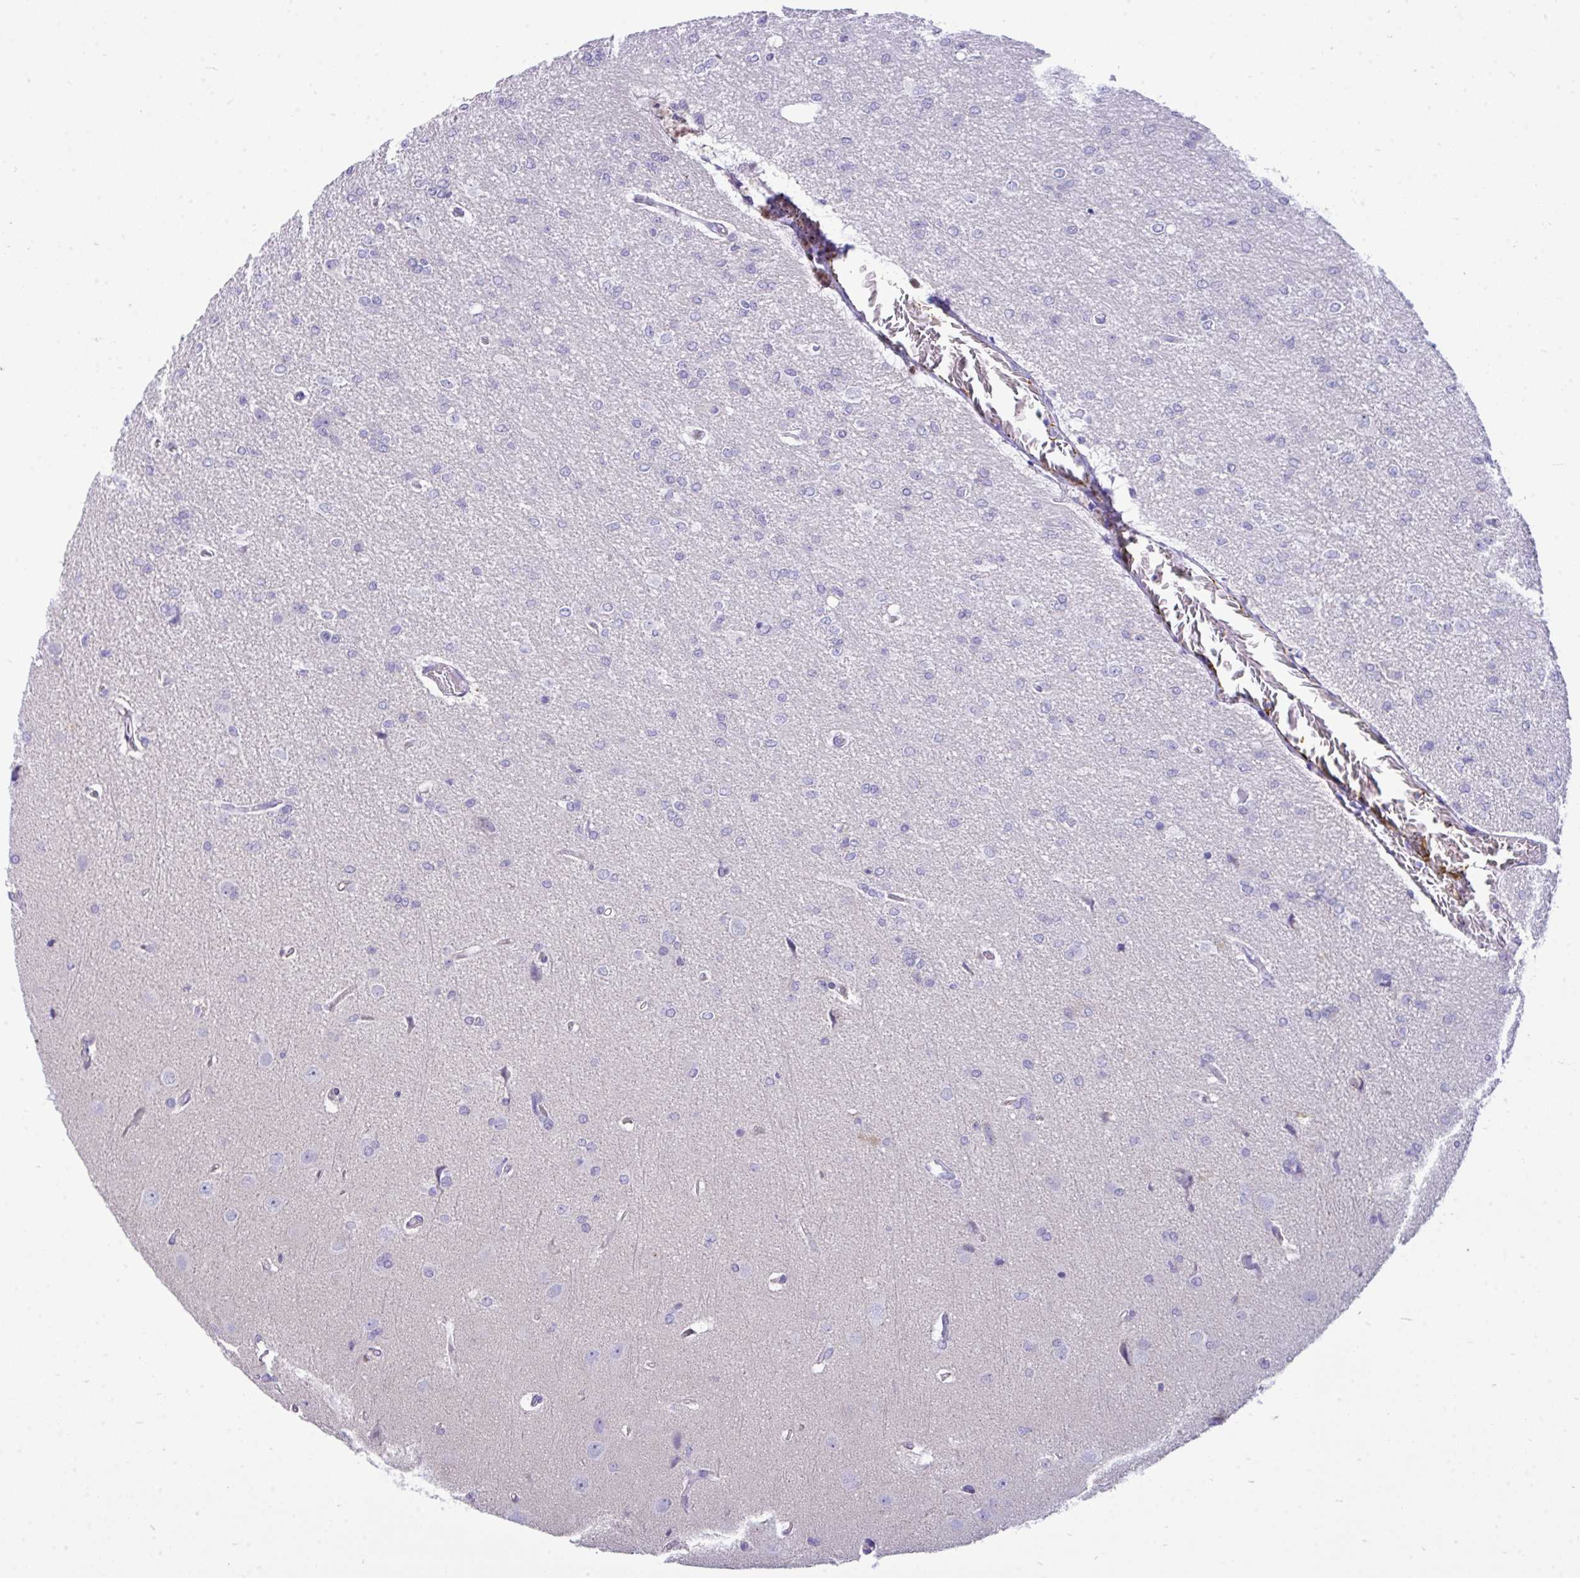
{"staining": {"intensity": "negative", "quantity": "none", "location": "none"}, "tissue": "glioma", "cell_type": "Tumor cells", "image_type": "cancer", "snomed": [{"axis": "morphology", "description": "Glioma, malignant, Low grade"}, {"axis": "topography", "description": "Brain"}], "caption": "There is no significant expression in tumor cells of malignant glioma (low-grade).", "gene": "MYH10", "patient": {"sex": "male", "age": 26}}